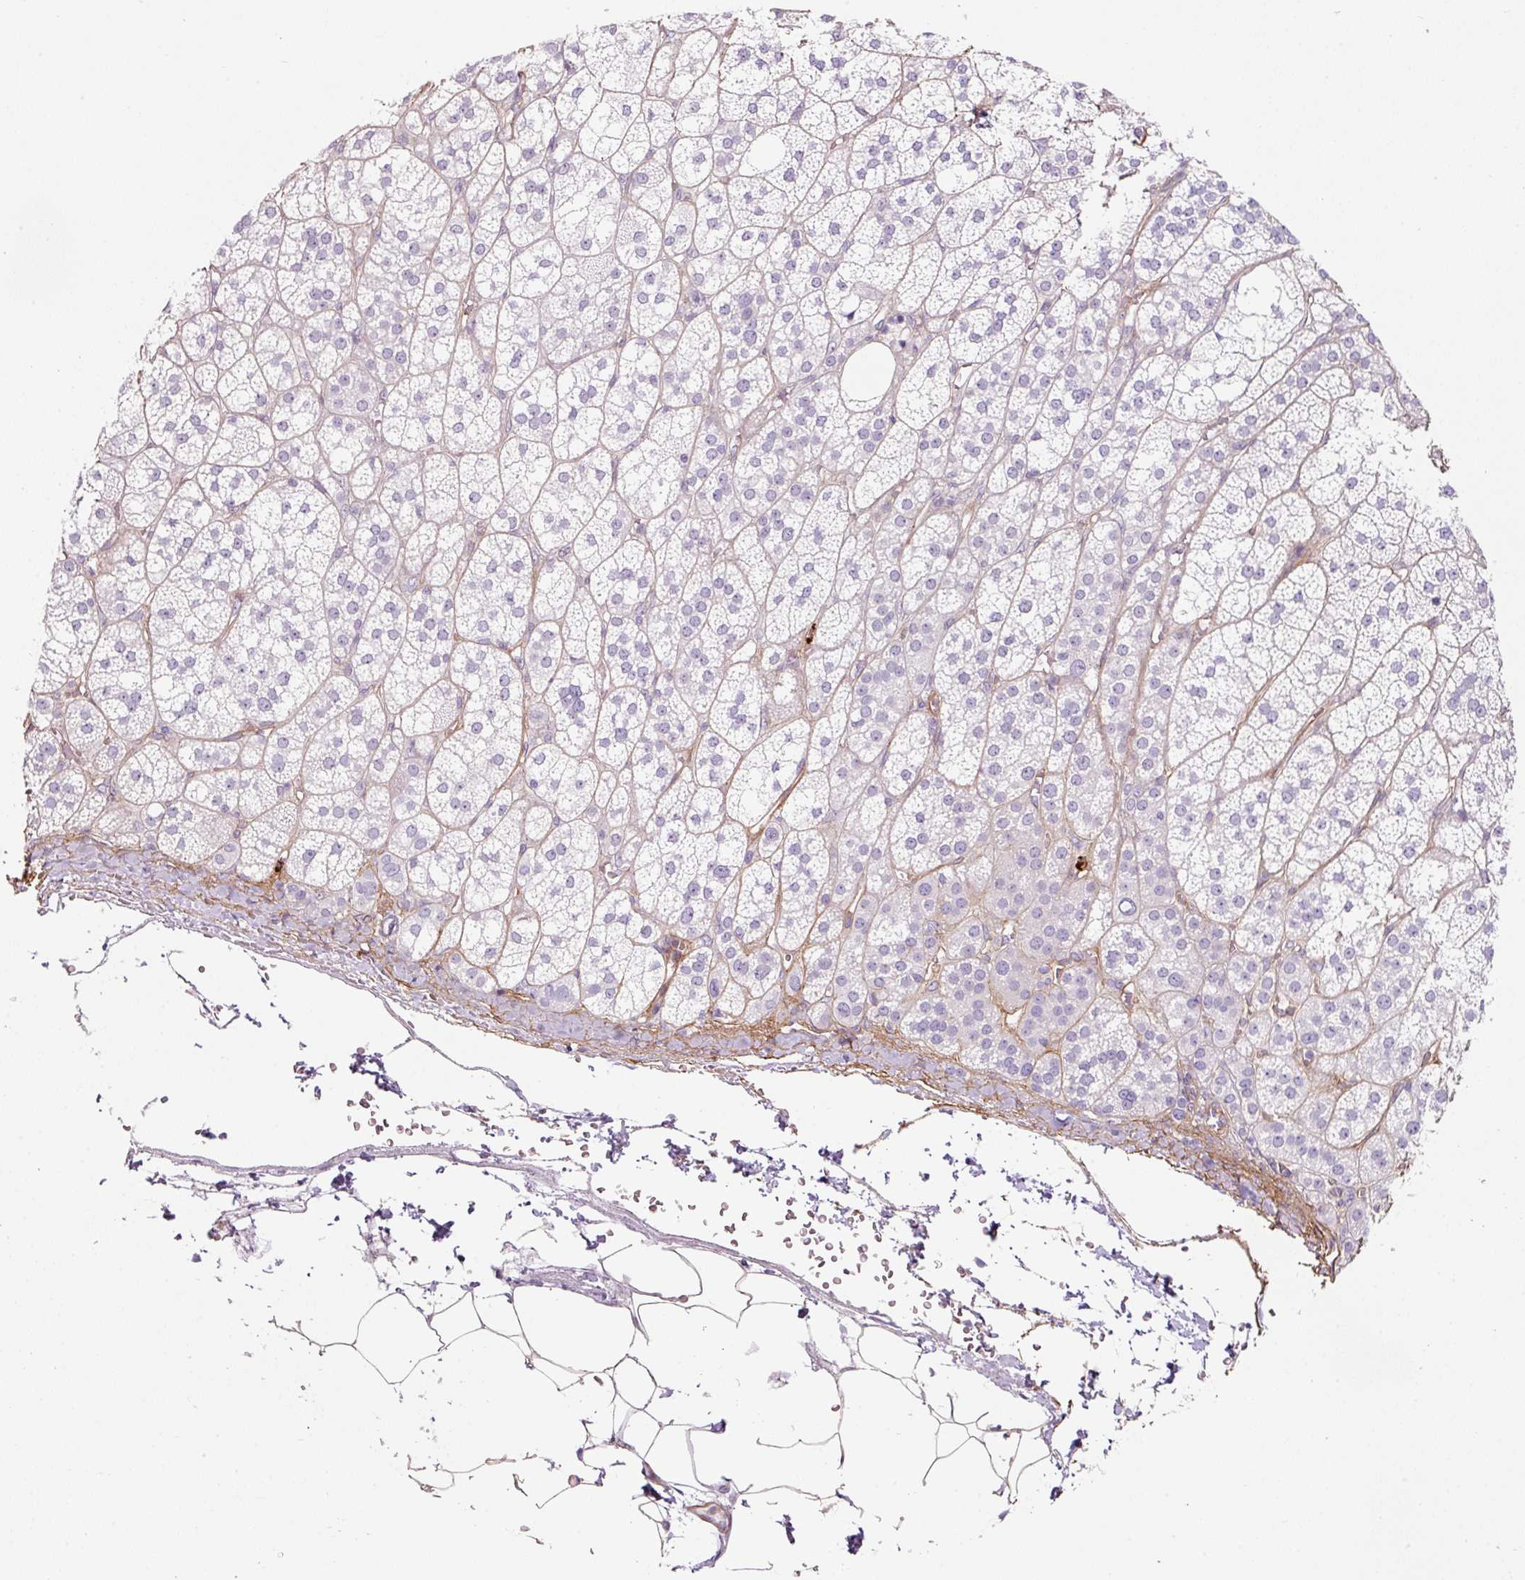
{"staining": {"intensity": "negative", "quantity": "none", "location": "none"}, "tissue": "adrenal gland", "cell_type": "Glandular cells", "image_type": "normal", "snomed": [{"axis": "morphology", "description": "Normal tissue, NOS"}, {"axis": "topography", "description": "Adrenal gland"}], "caption": "IHC histopathology image of benign adrenal gland: adrenal gland stained with DAB (3,3'-diaminobenzidine) shows no significant protein staining in glandular cells. (DAB IHC, high magnification).", "gene": "LOXL4", "patient": {"sex": "female", "age": 60}}